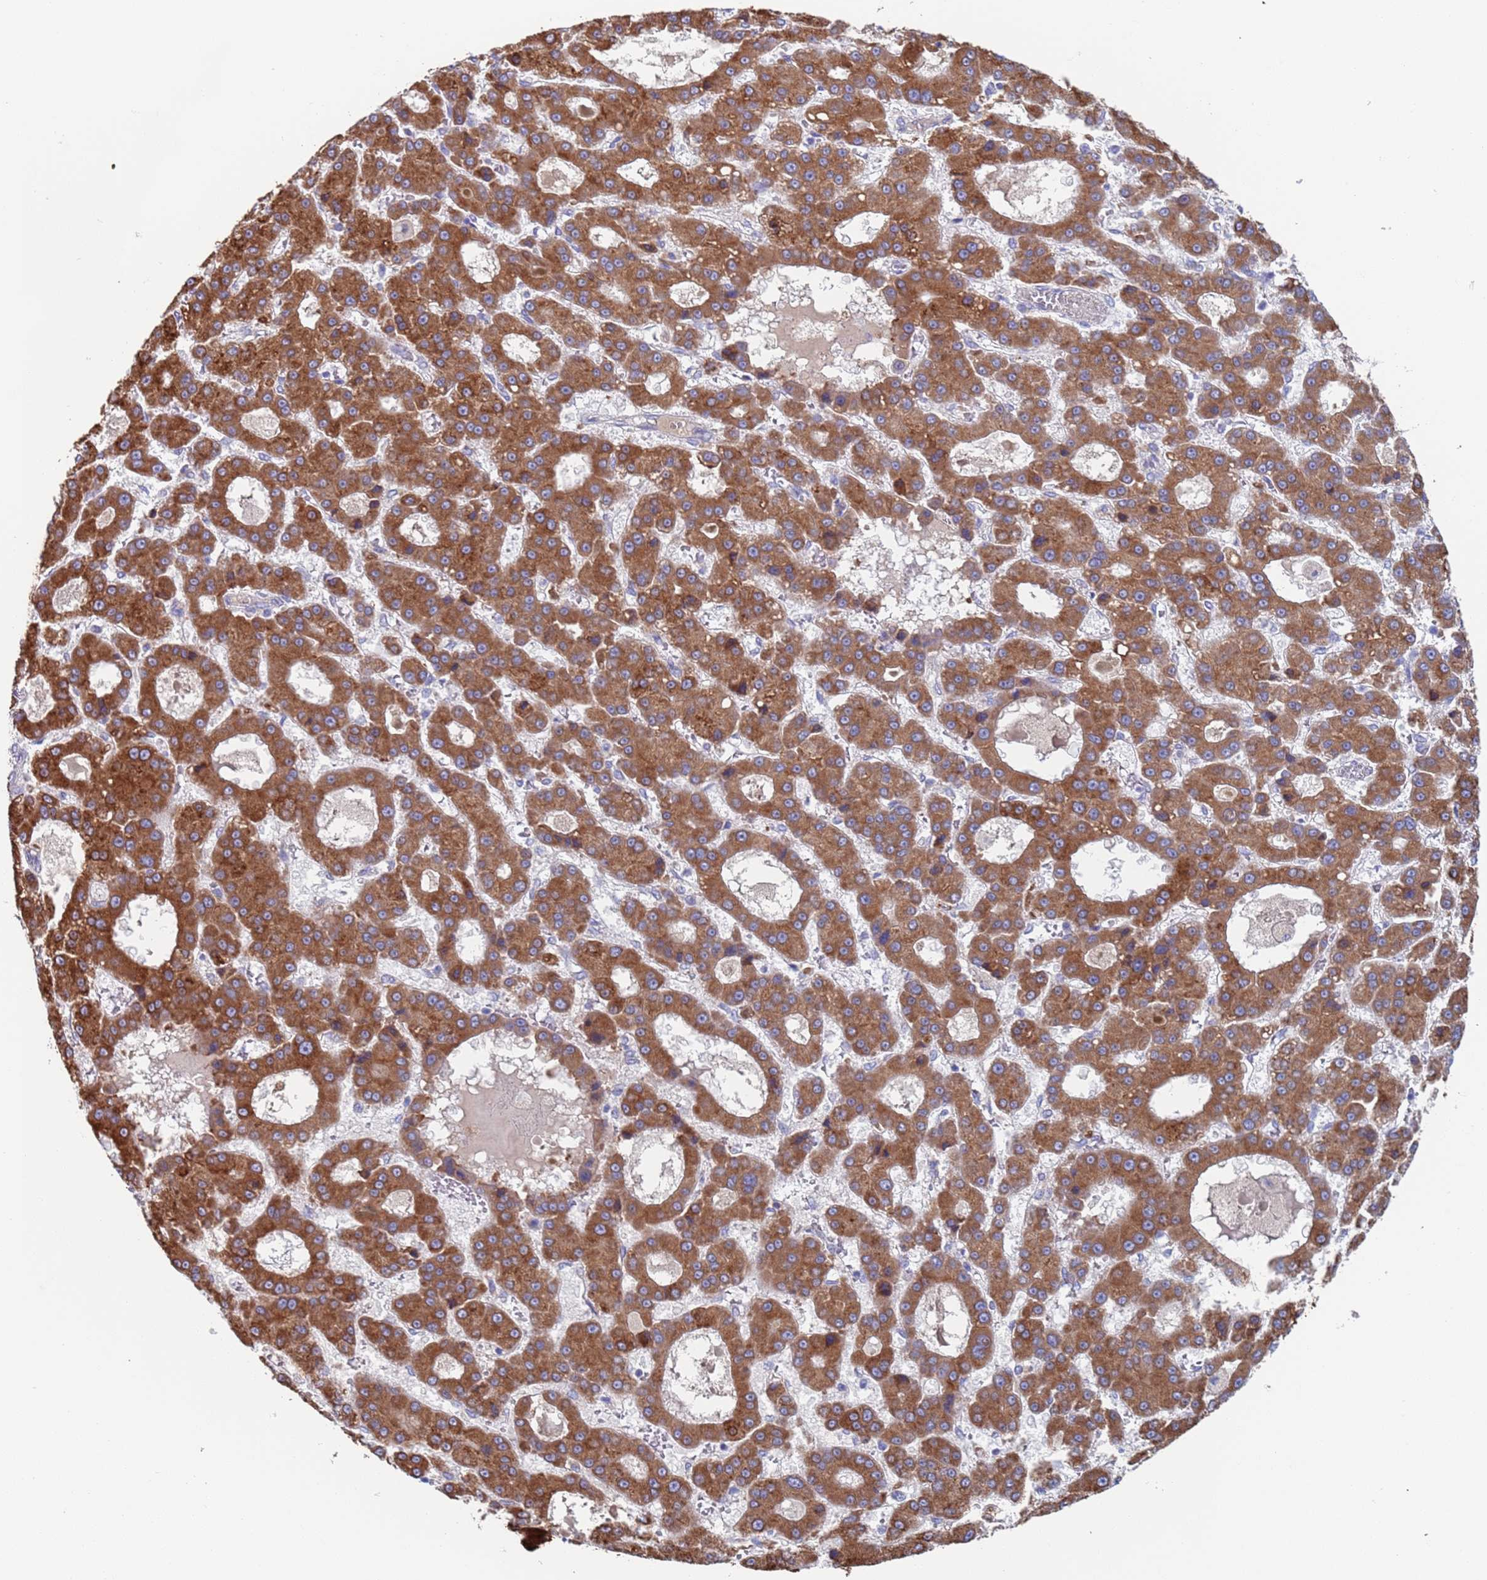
{"staining": {"intensity": "moderate", "quantity": ">75%", "location": "cytoplasmic/membranous"}, "tissue": "liver cancer", "cell_type": "Tumor cells", "image_type": "cancer", "snomed": [{"axis": "morphology", "description": "Carcinoma, Hepatocellular, NOS"}, {"axis": "topography", "description": "Liver"}], "caption": "Moderate cytoplasmic/membranous protein staining is seen in about >75% of tumor cells in liver hepatocellular carcinoma.", "gene": "PET117", "patient": {"sex": "male", "age": 70}}